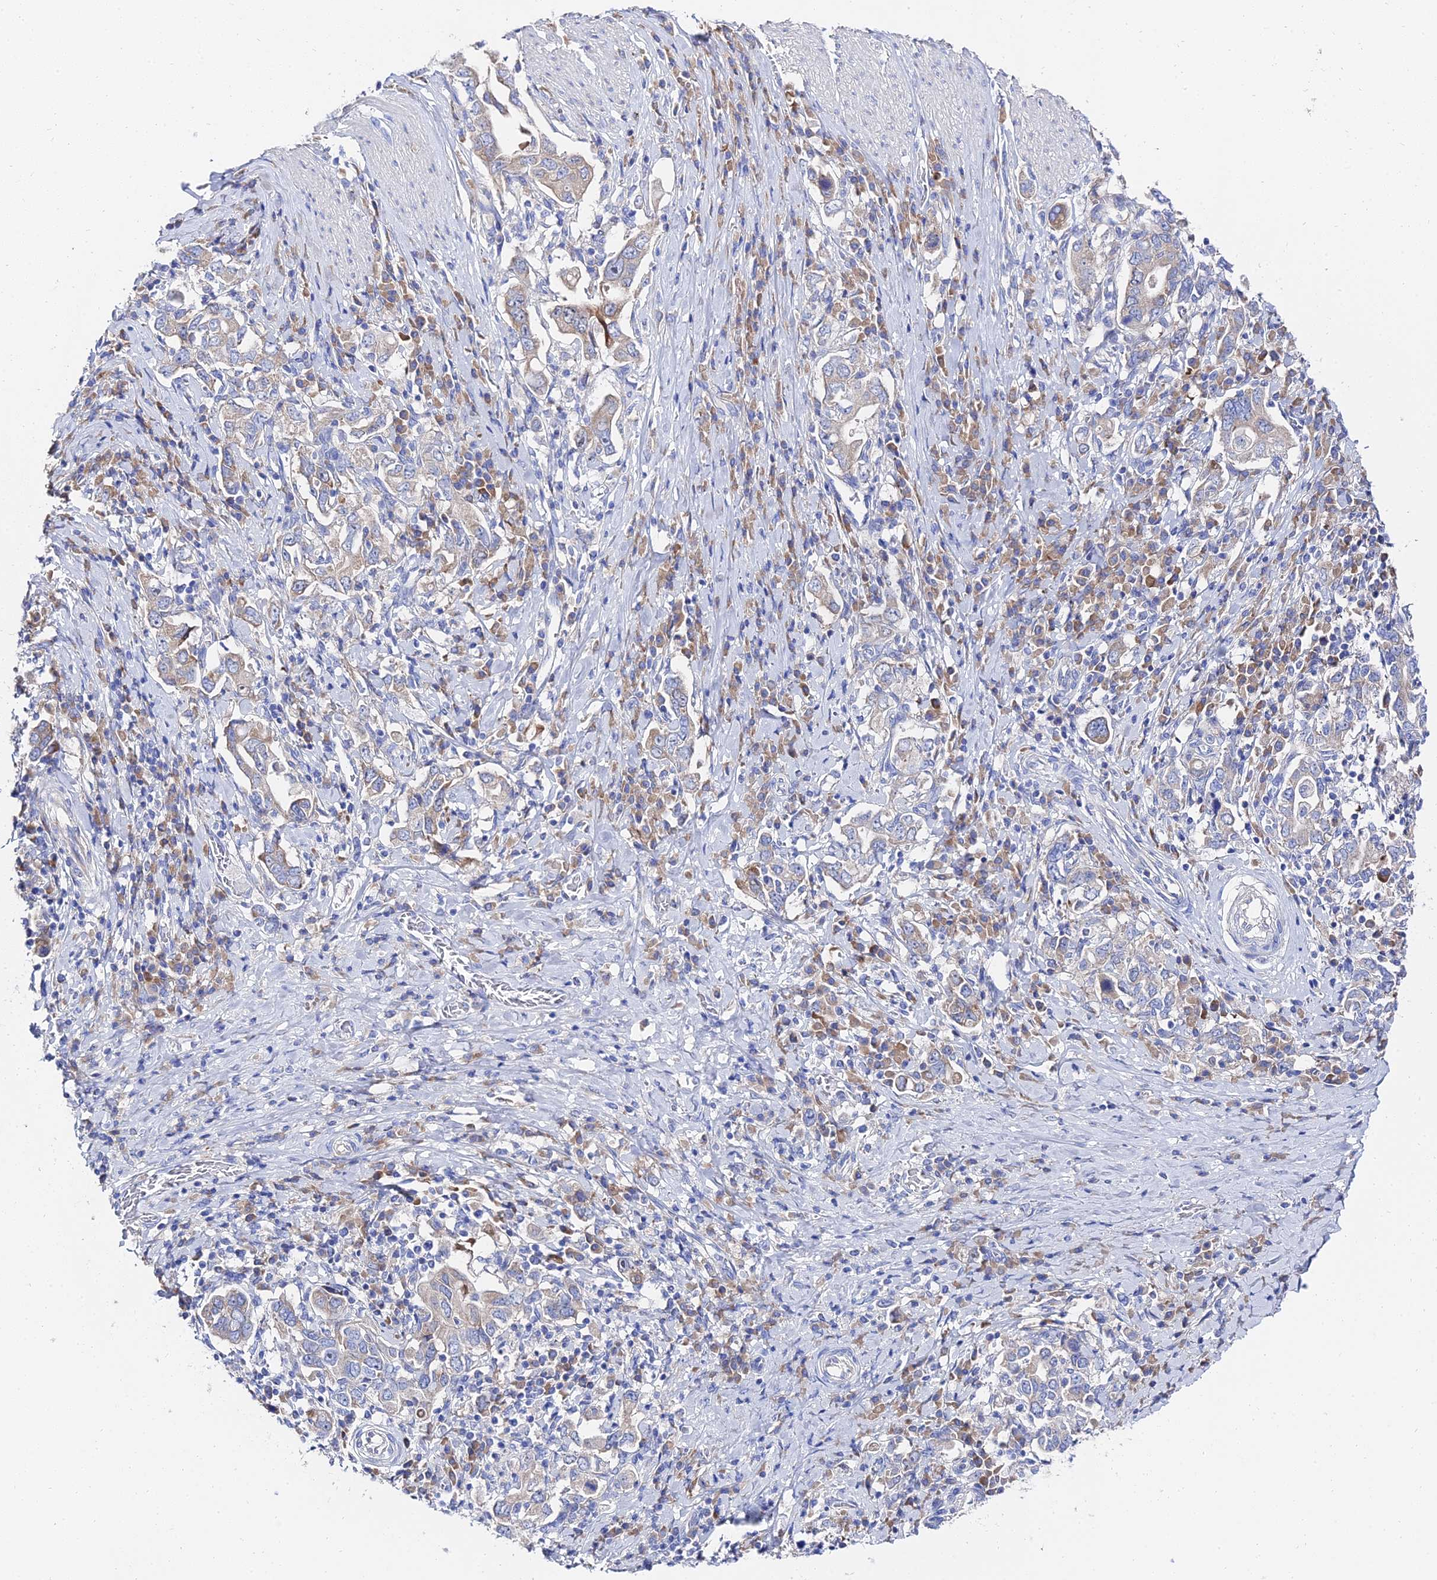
{"staining": {"intensity": "weak", "quantity": "25%-75%", "location": "cytoplasmic/membranous"}, "tissue": "stomach cancer", "cell_type": "Tumor cells", "image_type": "cancer", "snomed": [{"axis": "morphology", "description": "Adenocarcinoma, NOS"}, {"axis": "topography", "description": "Stomach, upper"}, {"axis": "topography", "description": "Stomach"}], "caption": "Immunohistochemical staining of human adenocarcinoma (stomach) exhibits low levels of weak cytoplasmic/membranous protein positivity in about 25%-75% of tumor cells.", "gene": "PTTG1", "patient": {"sex": "male", "age": 62}}